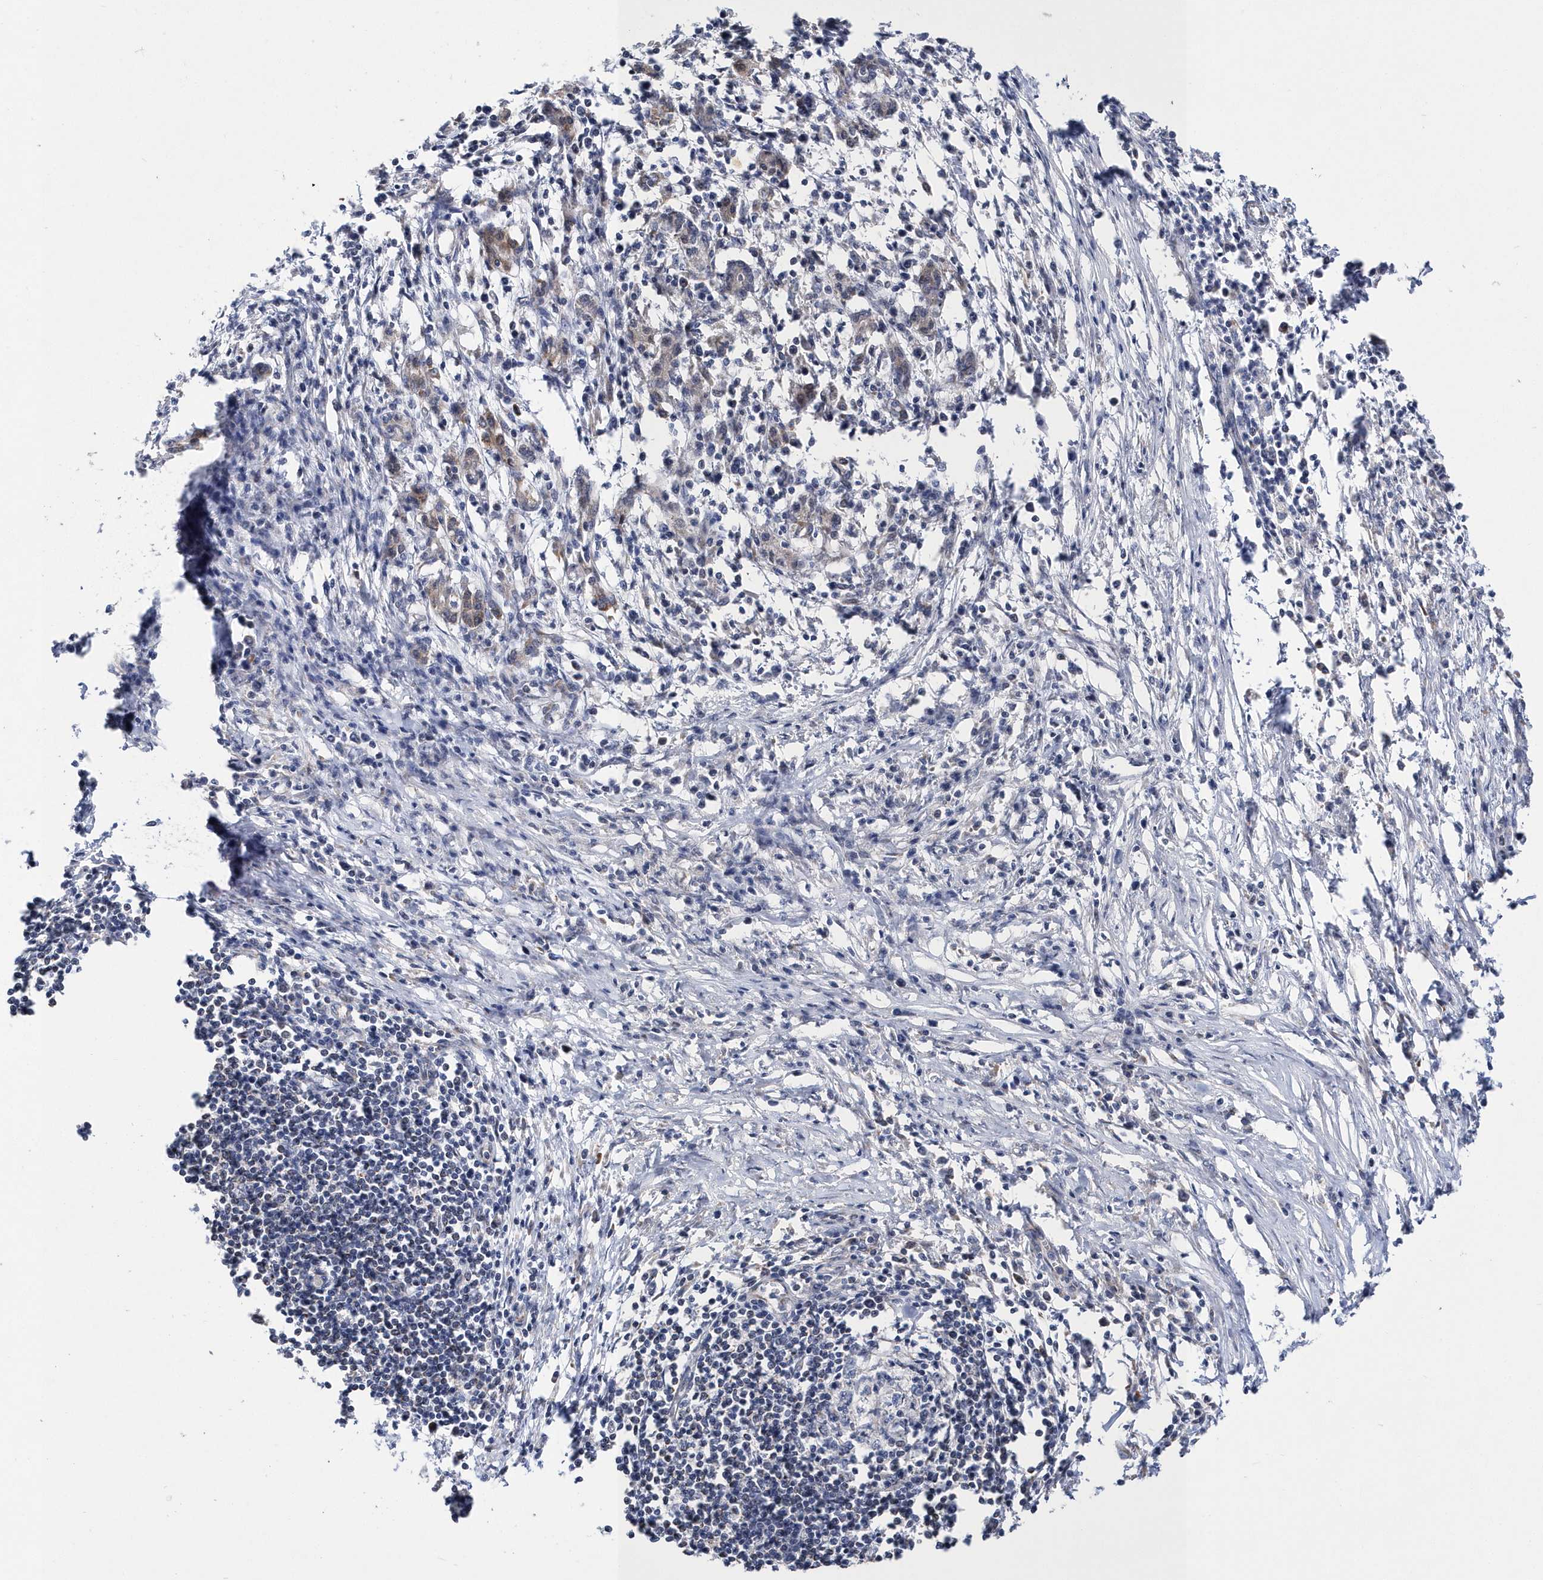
{"staining": {"intensity": "weak", "quantity": "<25%", "location": "cytoplasmic/membranous"}, "tissue": "pancreatic cancer", "cell_type": "Tumor cells", "image_type": "cancer", "snomed": [{"axis": "morphology", "description": "Adenocarcinoma, NOS"}, {"axis": "topography", "description": "Pancreas"}], "caption": "This photomicrograph is of adenocarcinoma (pancreatic) stained with IHC to label a protein in brown with the nuclei are counter-stained blue. There is no expression in tumor cells.", "gene": "SPATA5", "patient": {"sex": "female", "age": 55}}